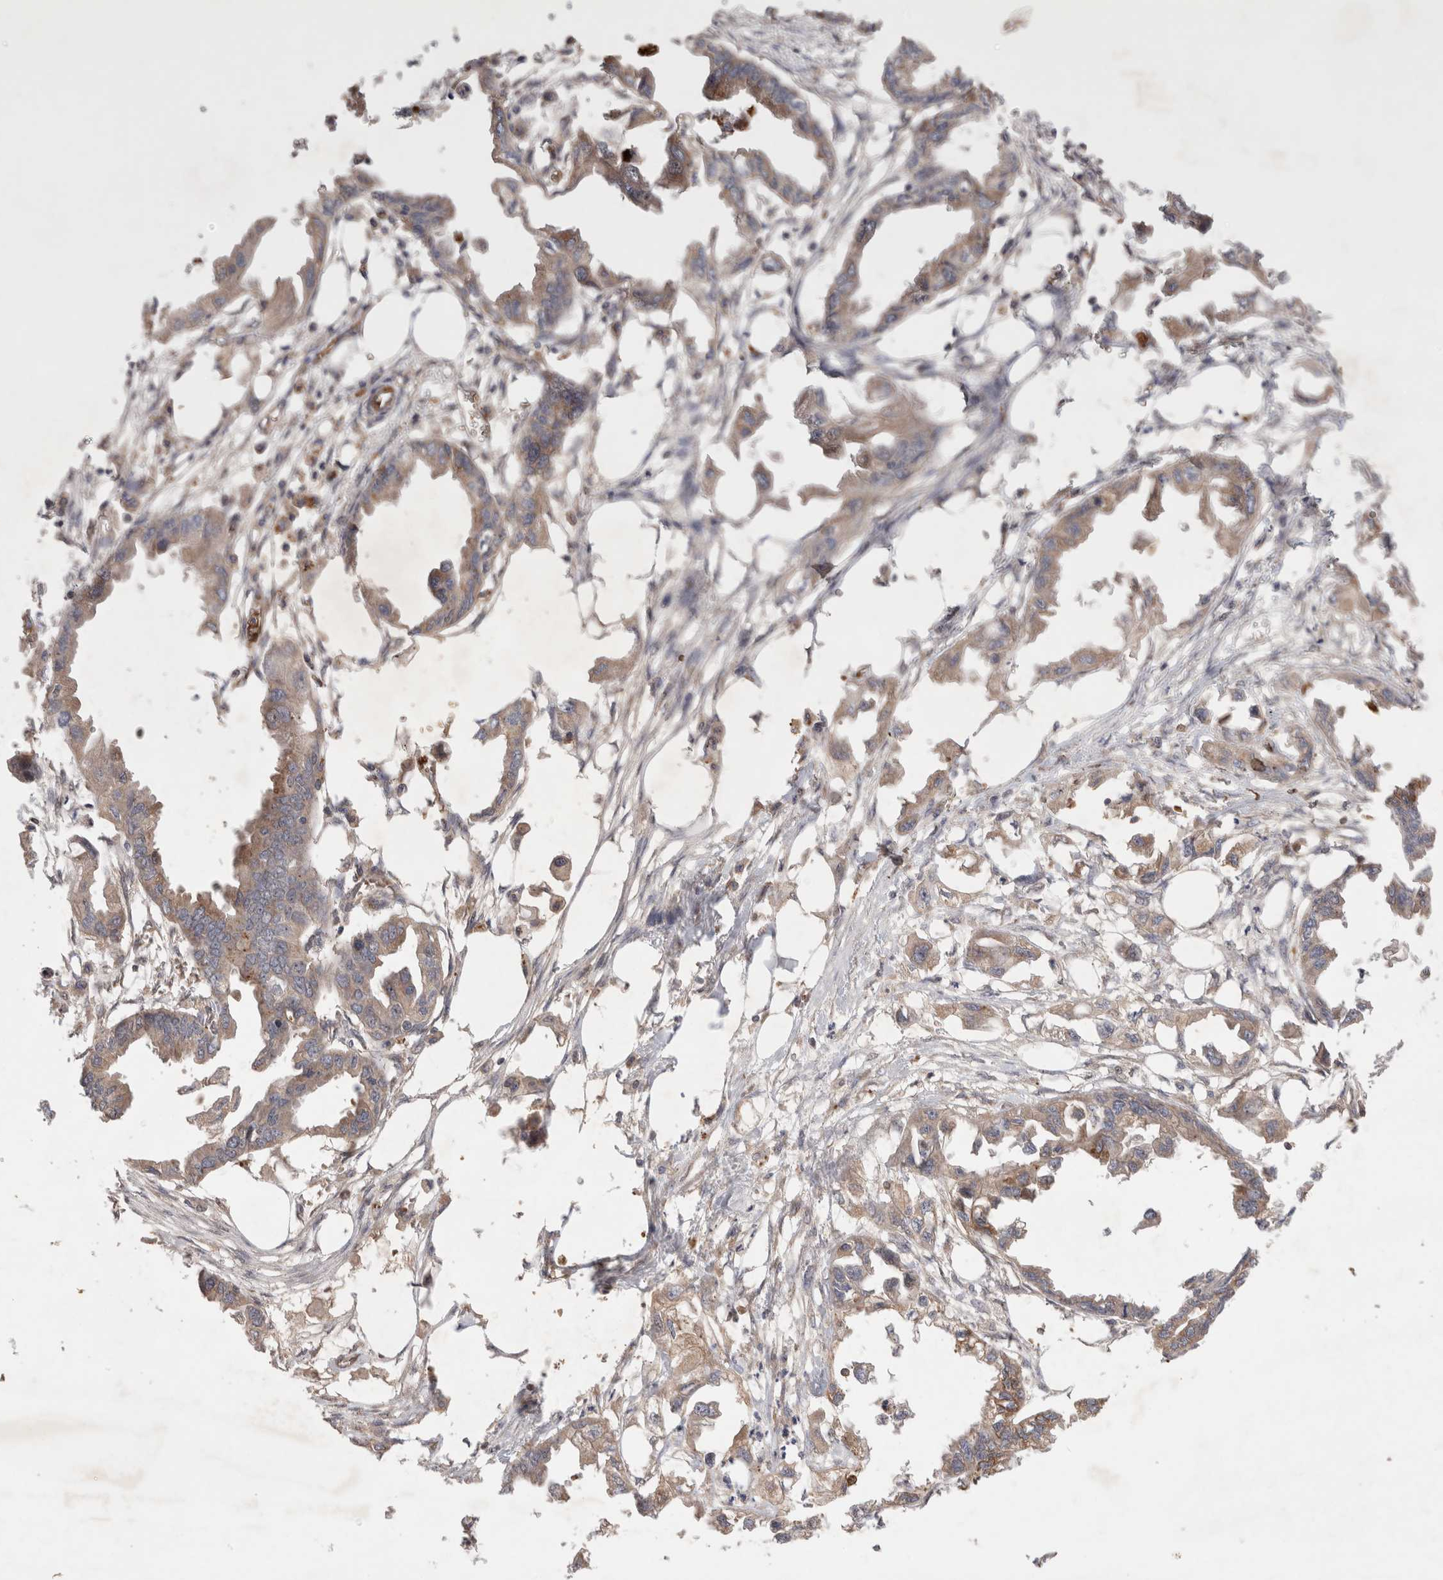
{"staining": {"intensity": "moderate", "quantity": ">75%", "location": "cytoplasmic/membranous"}, "tissue": "endometrial cancer", "cell_type": "Tumor cells", "image_type": "cancer", "snomed": [{"axis": "morphology", "description": "Adenocarcinoma, NOS"}, {"axis": "morphology", "description": "Adenocarcinoma, metastatic, NOS"}, {"axis": "topography", "description": "Adipose tissue"}, {"axis": "topography", "description": "Endometrium"}], "caption": "Tumor cells display medium levels of moderate cytoplasmic/membranous positivity in about >75% of cells in human endometrial cancer (adenocarcinoma).", "gene": "FAM221A", "patient": {"sex": "female", "age": 67}}